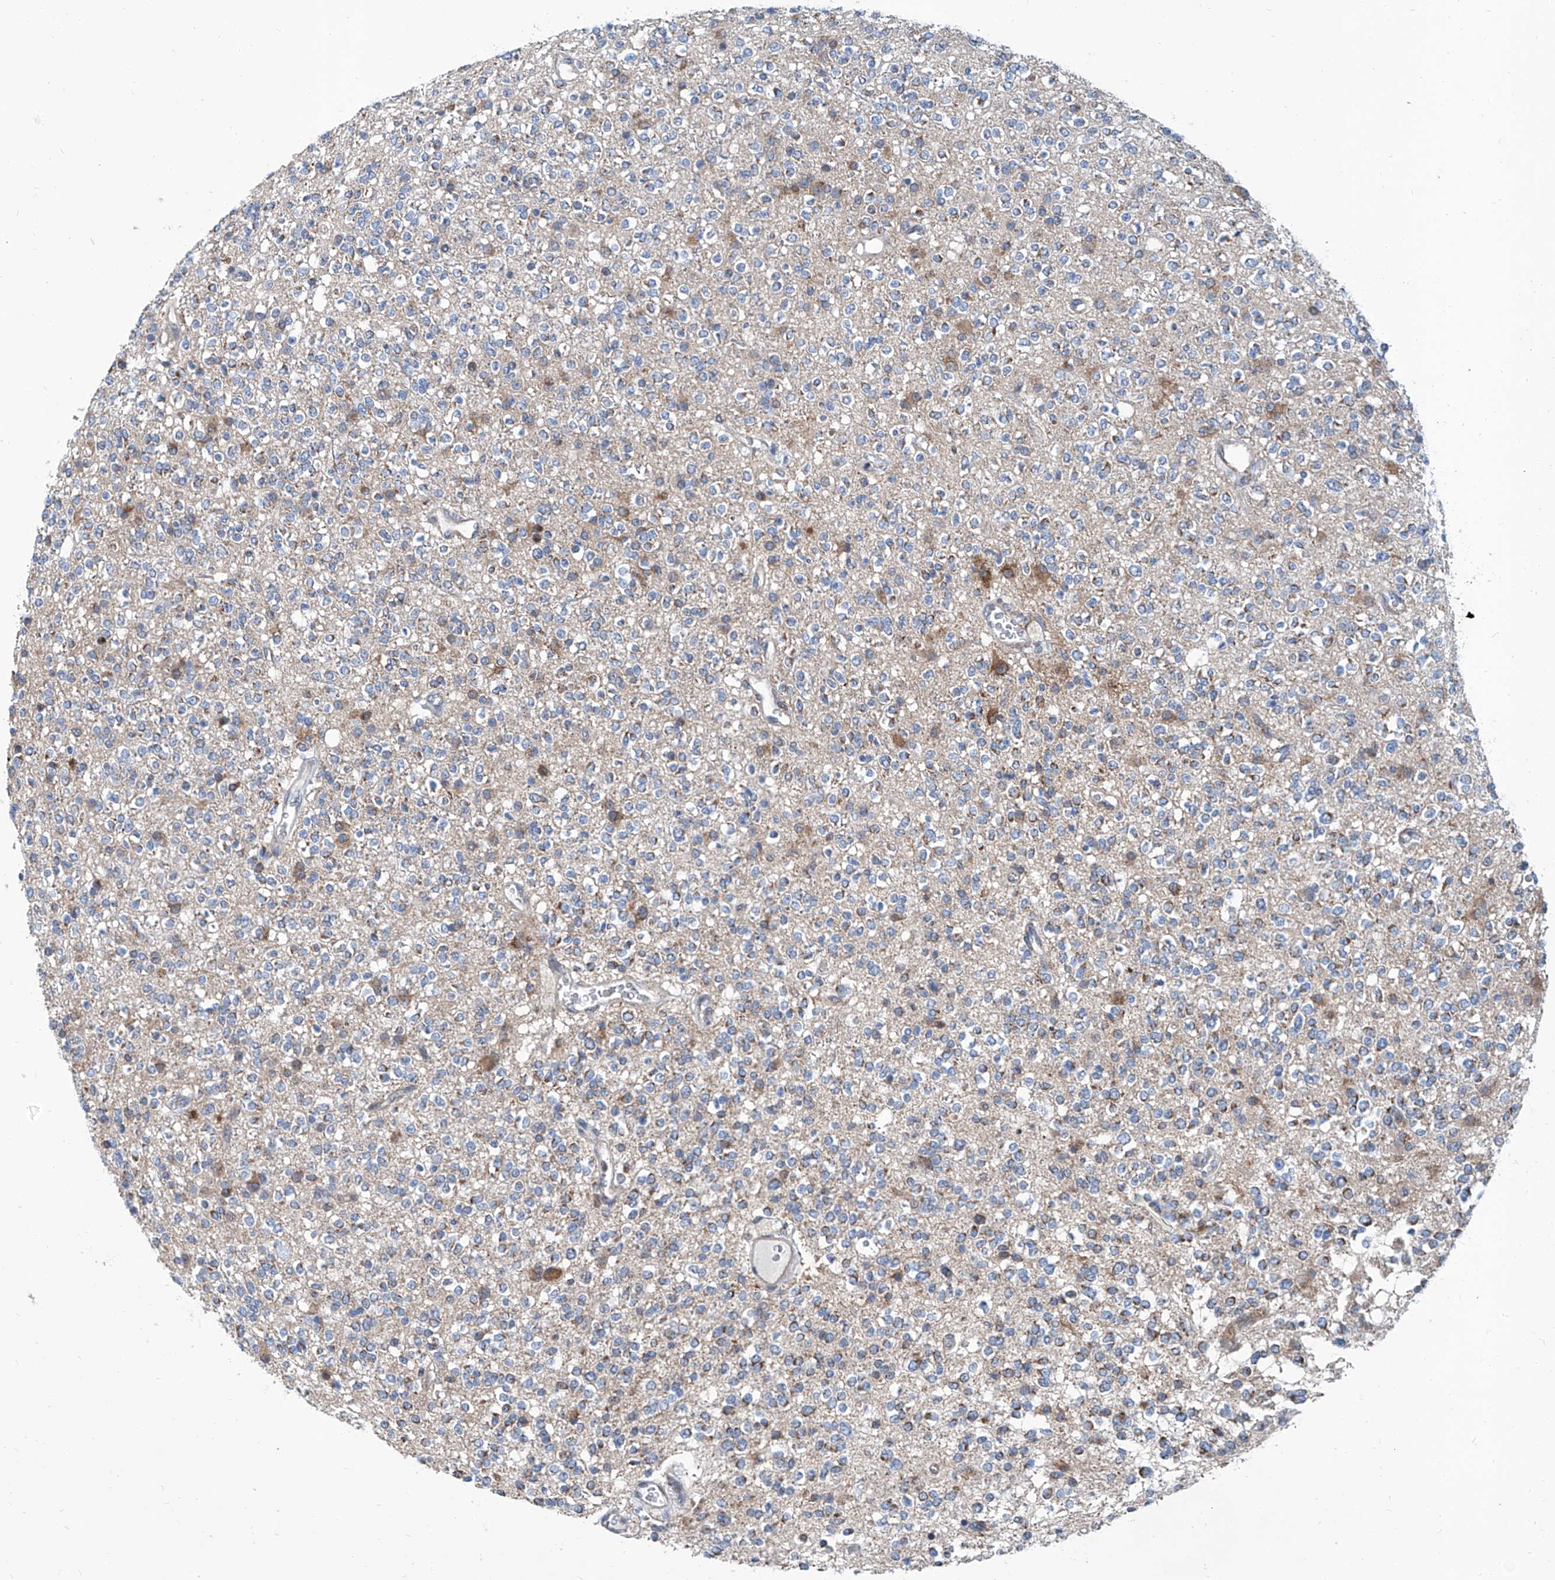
{"staining": {"intensity": "moderate", "quantity": "<25%", "location": "cytoplasmic/membranous"}, "tissue": "glioma", "cell_type": "Tumor cells", "image_type": "cancer", "snomed": [{"axis": "morphology", "description": "Glioma, malignant, High grade"}, {"axis": "topography", "description": "Brain"}], "caption": "Immunohistochemistry (IHC) staining of malignant high-grade glioma, which reveals low levels of moderate cytoplasmic/membranous positivity in about <25% of tumor cells indicating moderate cytoplasmic/membranous protein expression. The staining was performed using DAB (brown) for protein detection and nuclei were counterstained in hematoxylin (blue).", "gene": "USP48", "patient": {"sex": "male", "age": 34}}